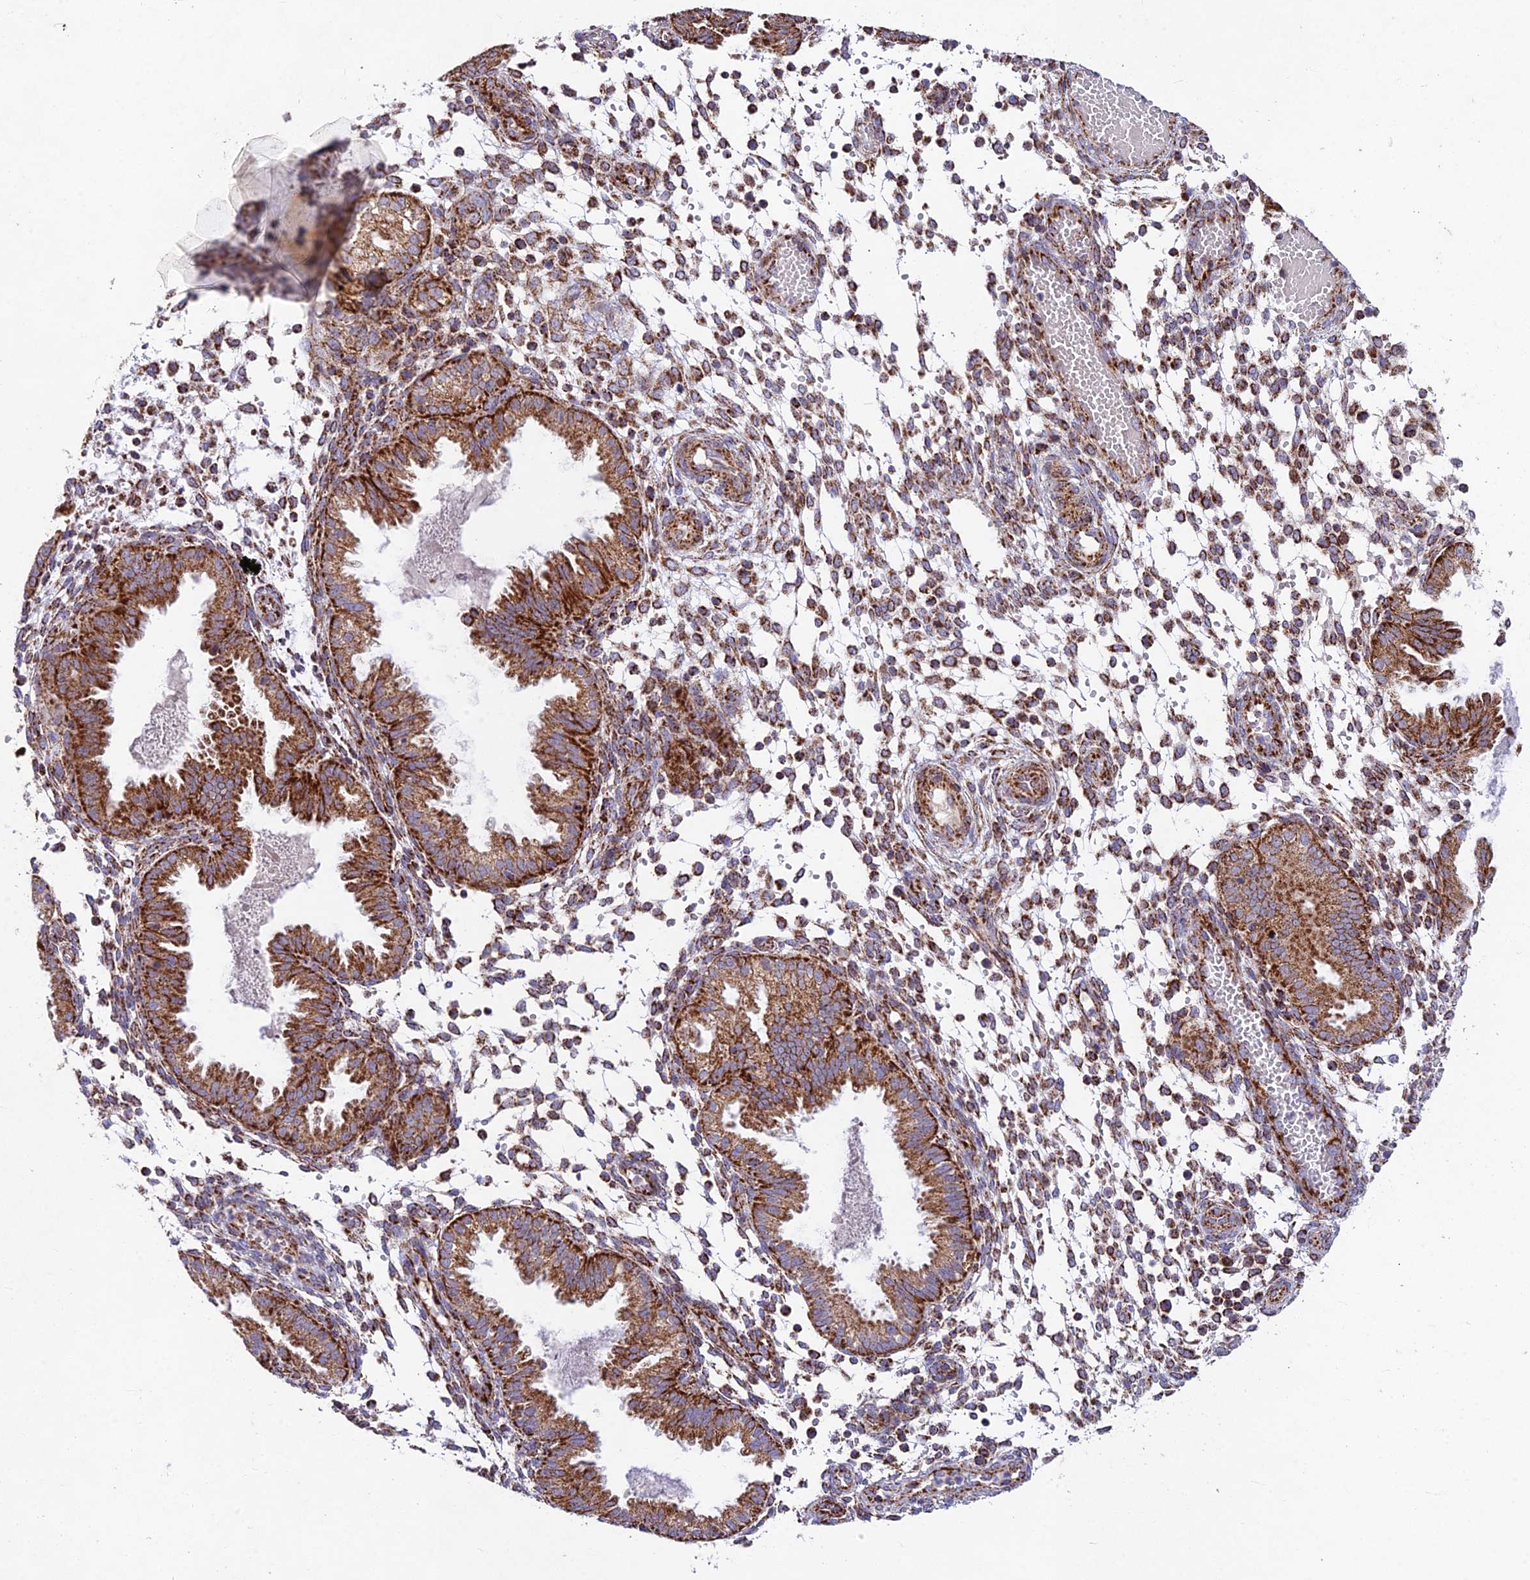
{"staining": {"intensity": "strong", "quantity": "25%-75%", "location": "cytoplasmic/membranous"}, "tissue": "endometrium", "cell_type": "Cells in endometrial stroma", "image_type": "normal", "snomed": [{"axis": "morphology", "description": "Normal tissue, NOS"}, {"axis": "topography", "description": "Endometrium"}], "caption": "Protein staining of normal endometrium demonstrates strong cytoplasmic/membranous expression in about 25%-75% of cells in endometrial stroma.", "gene": "KHDC3L", "patient": {"sex": "female", "age": 33}}